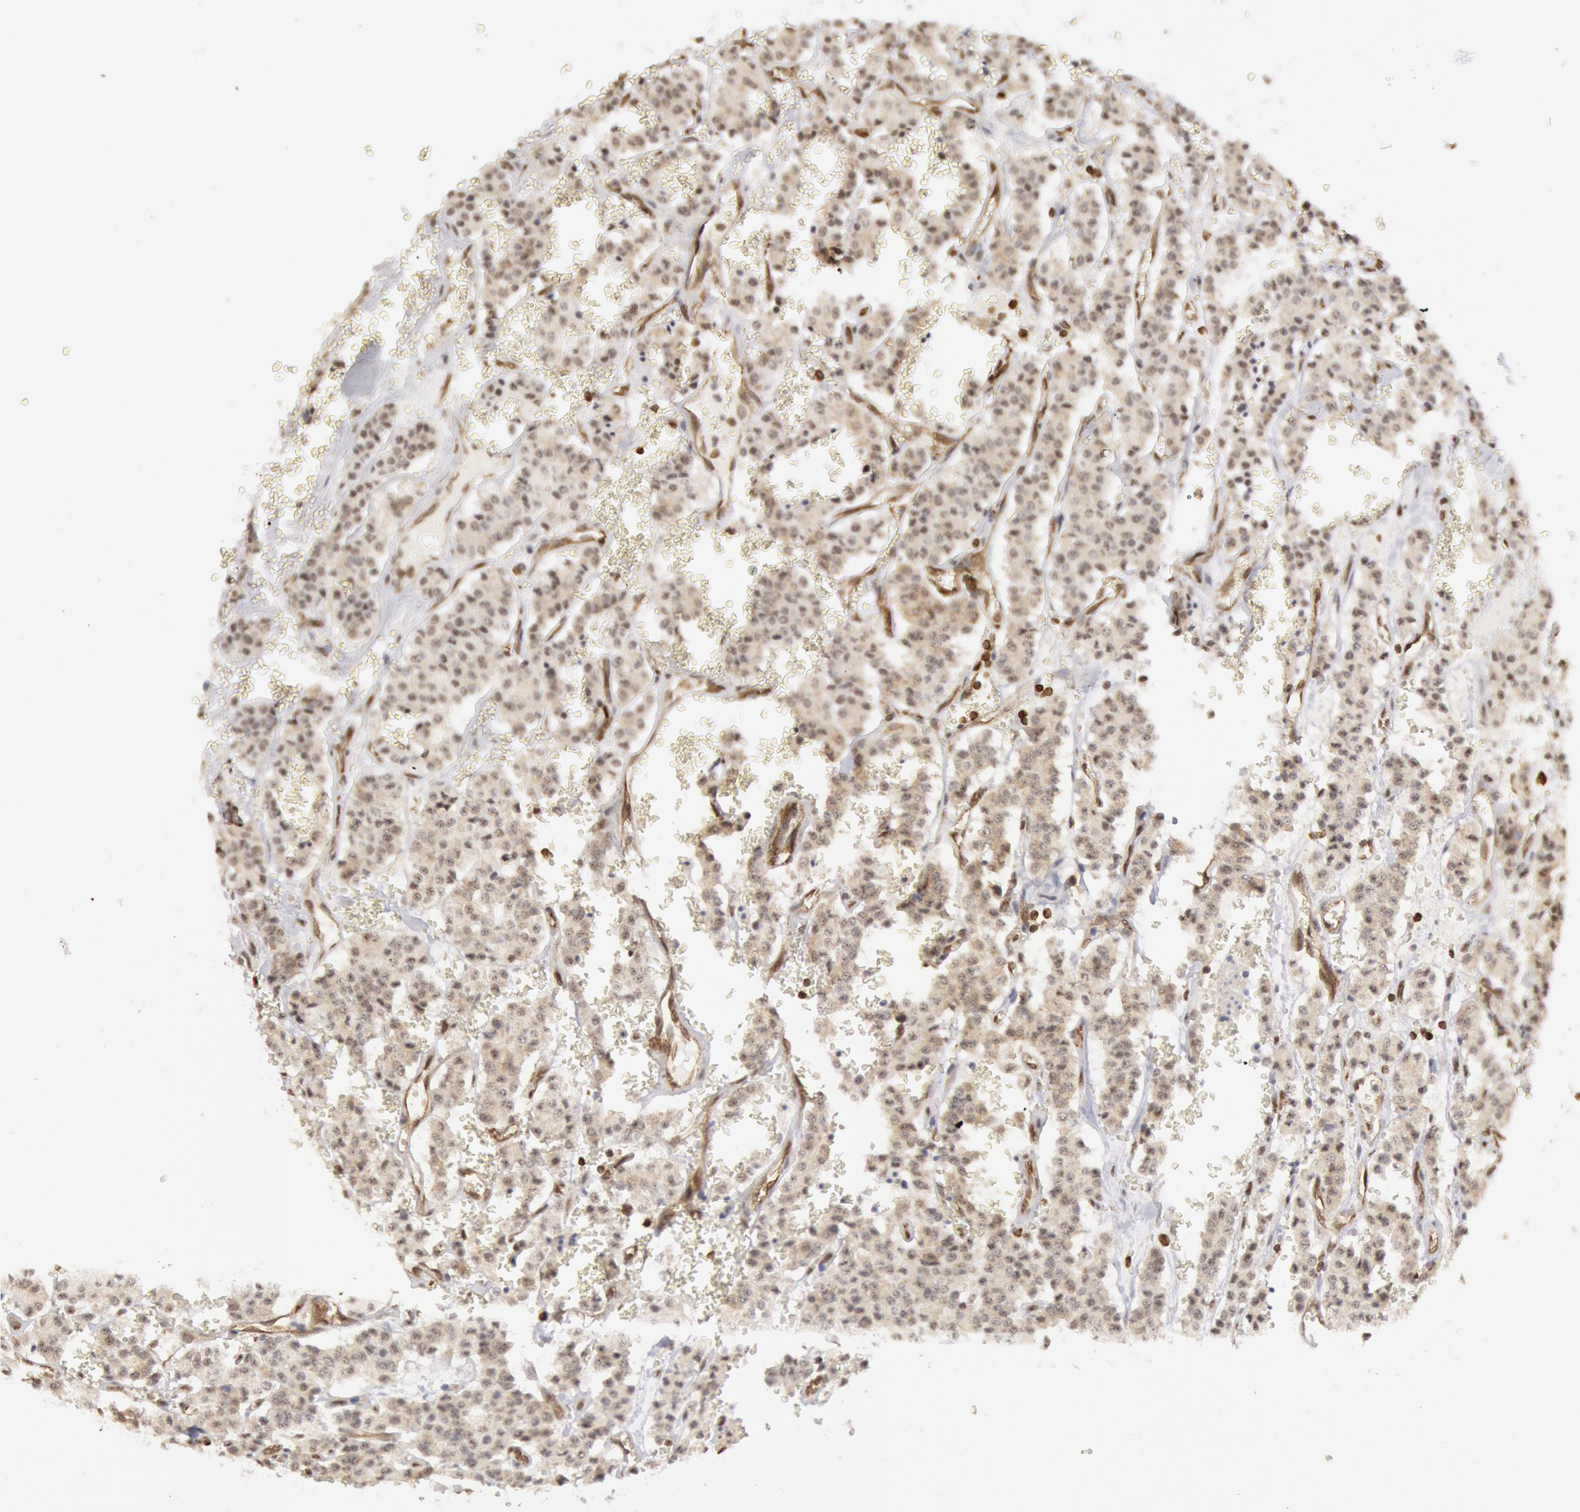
{"staining": {"intensity": "negative", "quantity": "none", "location": "none"}, "tissue": "carcinoid", "cell_type": "Tumor cells", "image_type": "cancer", "snomed": [{"axis": "morphology", "description": "Carcinoid, malignant, NOS"}, {"axis": "topography", "description": "Bronchus"}], "caption": "Micrograph shows no protein positivity in tumor cells of carcinoid tissue. Brightfield microscopy of immunohistochemistry stained with DAB (brown) and hematoxylin (blue), captured at high magnification.", "gene": "TAP2", "patient": {"sex": "male", "age": 55}}